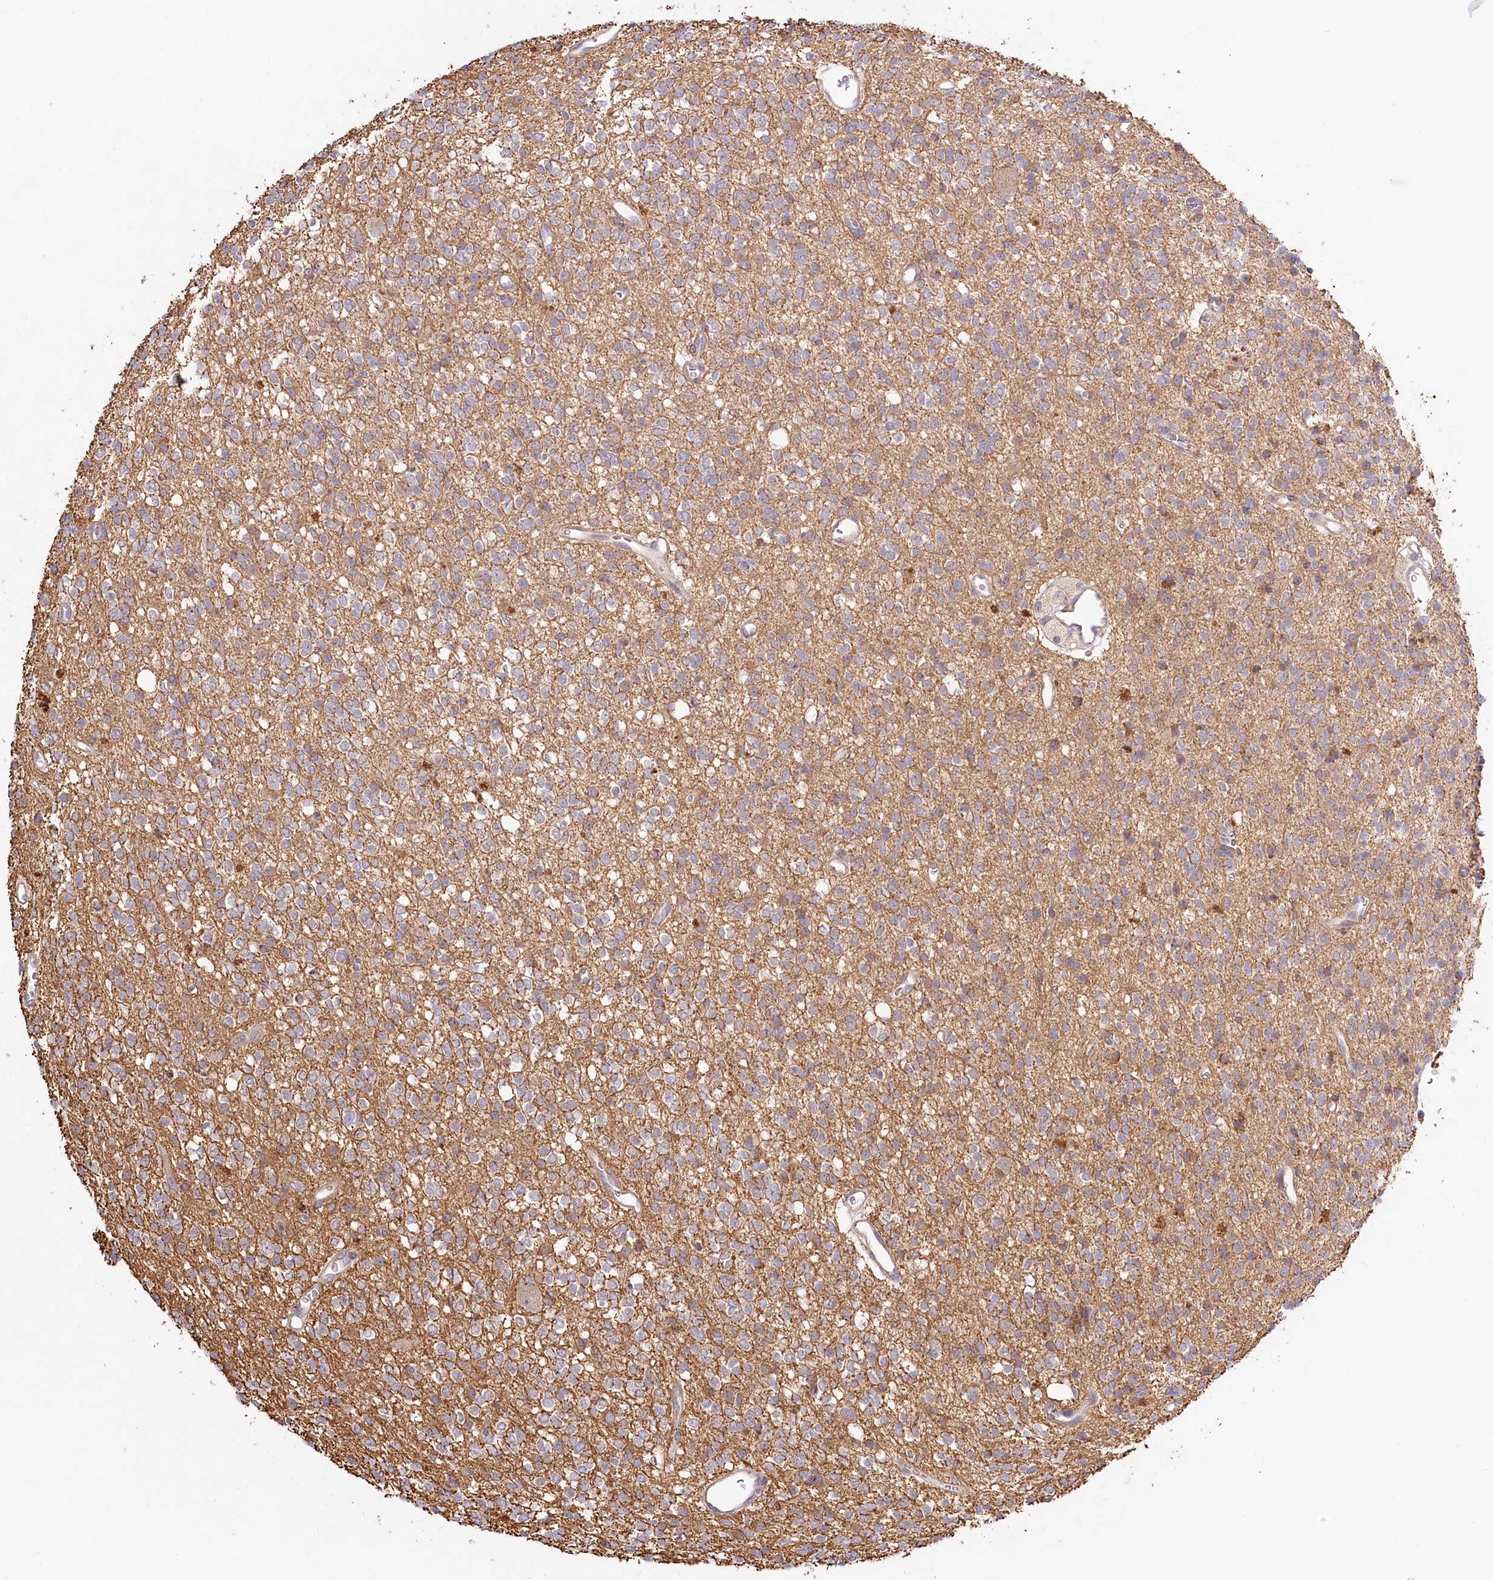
{"staining": {"intensity": "moderate", "quantity": "25%-75%", "location": "cytoplasmic/membranous"}, "tissue": "glioma", "cell_type": "Tumor cells", "image_type": "cancer", "snomed": [{"axis": "morphology", "description": "Glioma, malignant, High grade"}, {"axis": "topography", "description": "Brain"}], "caption": "Immunohistochemistry (IHC) micrograph of neoplastic tissue: malignant glioma (high-grade) stained using immunohistochemistry exhibits medium levels of moderate protein expression localized specifically in the cytoplasmic/membranous of tumor cells, appearing as a cytoplasmic/membranous brown color.", "gene": "PYROXD1", "patient": {"sex": "male", "age": 34}}